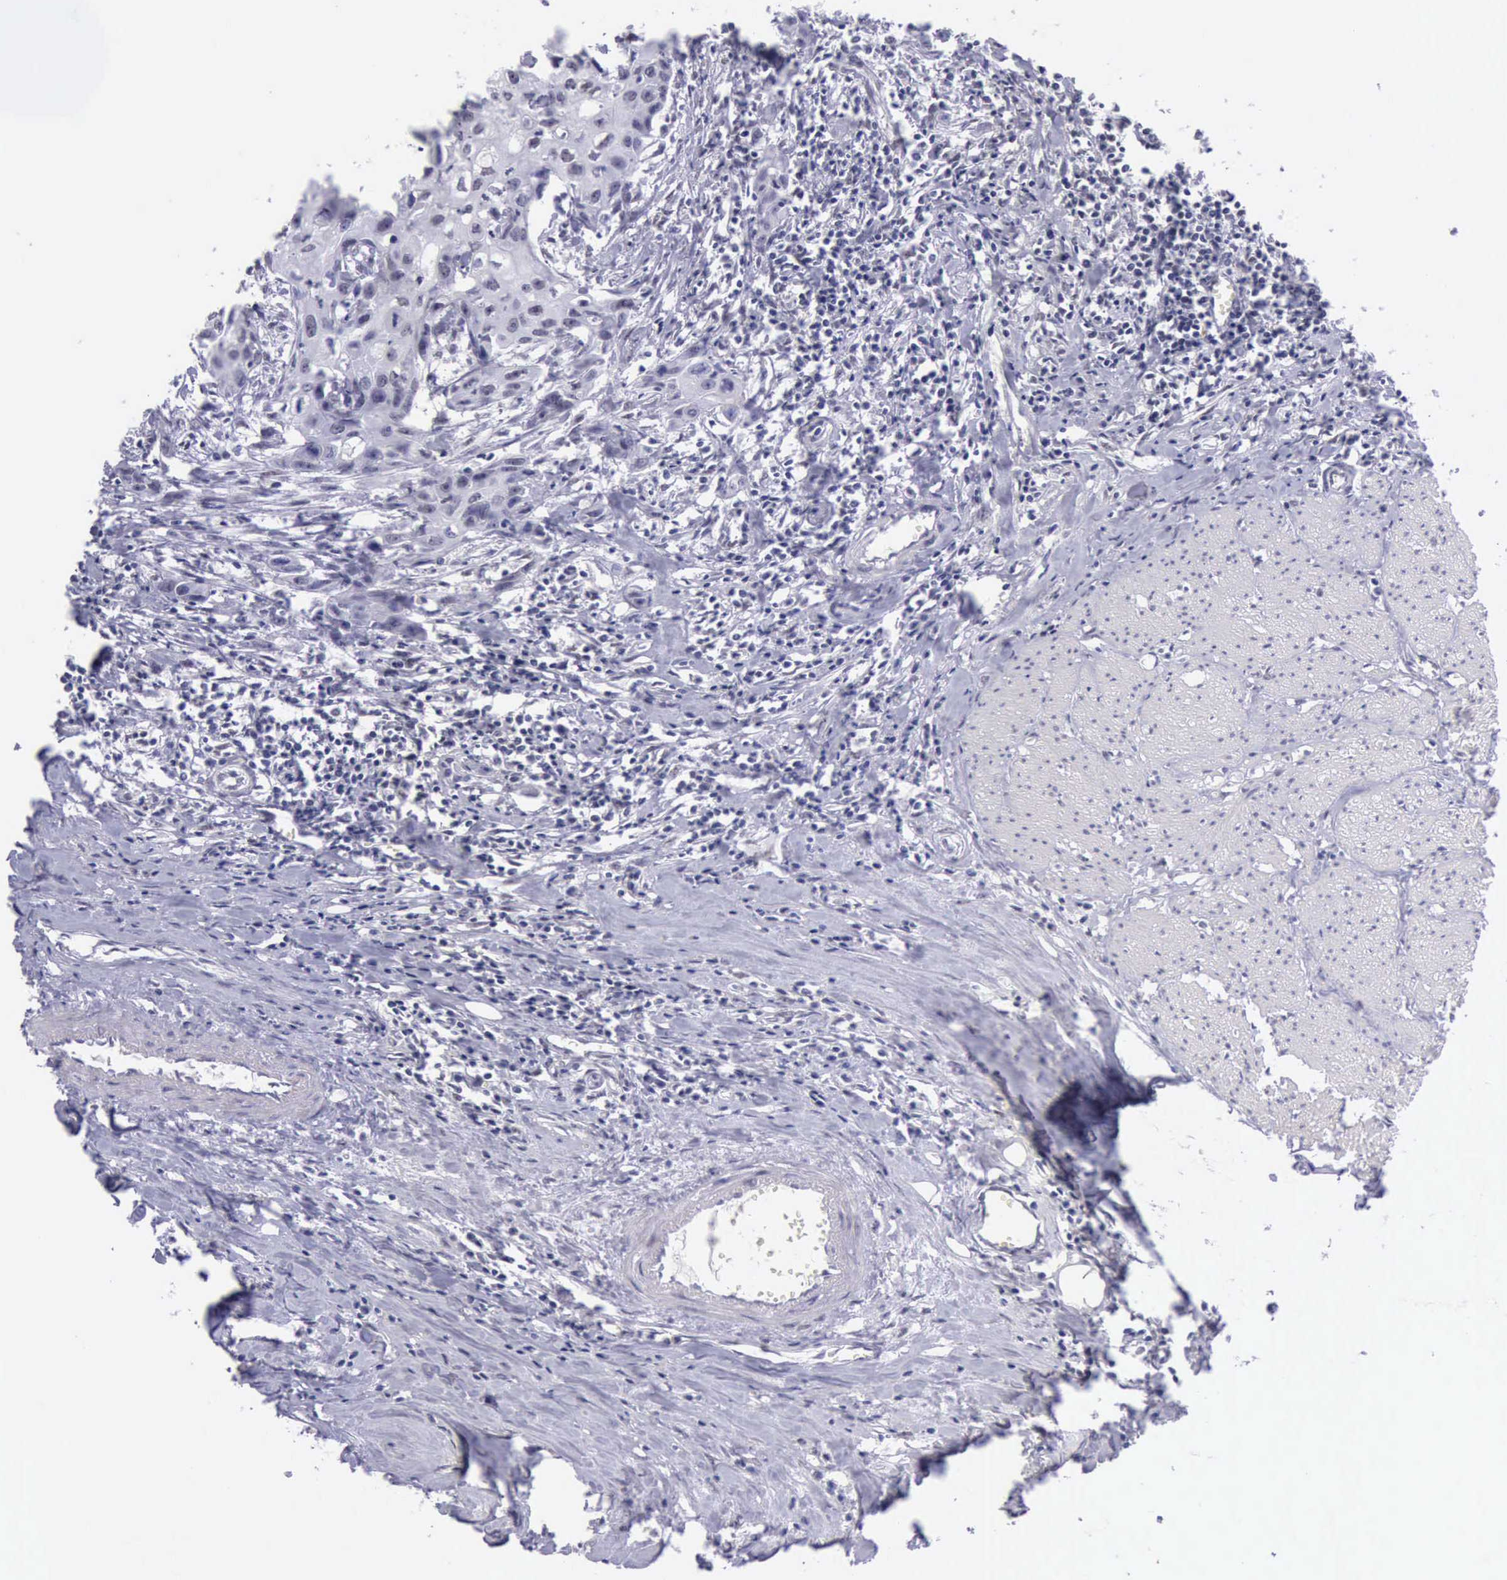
{"staining": {"intensity": "negative", "quantity": "none", "location": "none"}, "tissue": "urothelial cancer", "cell_type": "Tumor cells", "image_type": "cancer", "snomed": [{"axis": "morphology", "description": "Urothelial carcinoma, High grade"}, {"axis": "topography", "description": "Urinary bladder"}], "caption": "This is an IHC histopathology image of urothelial cancer. There is no expression in tumor cells.", "gene": "EP300", "patient": {"sex": "male", "age": 54}}